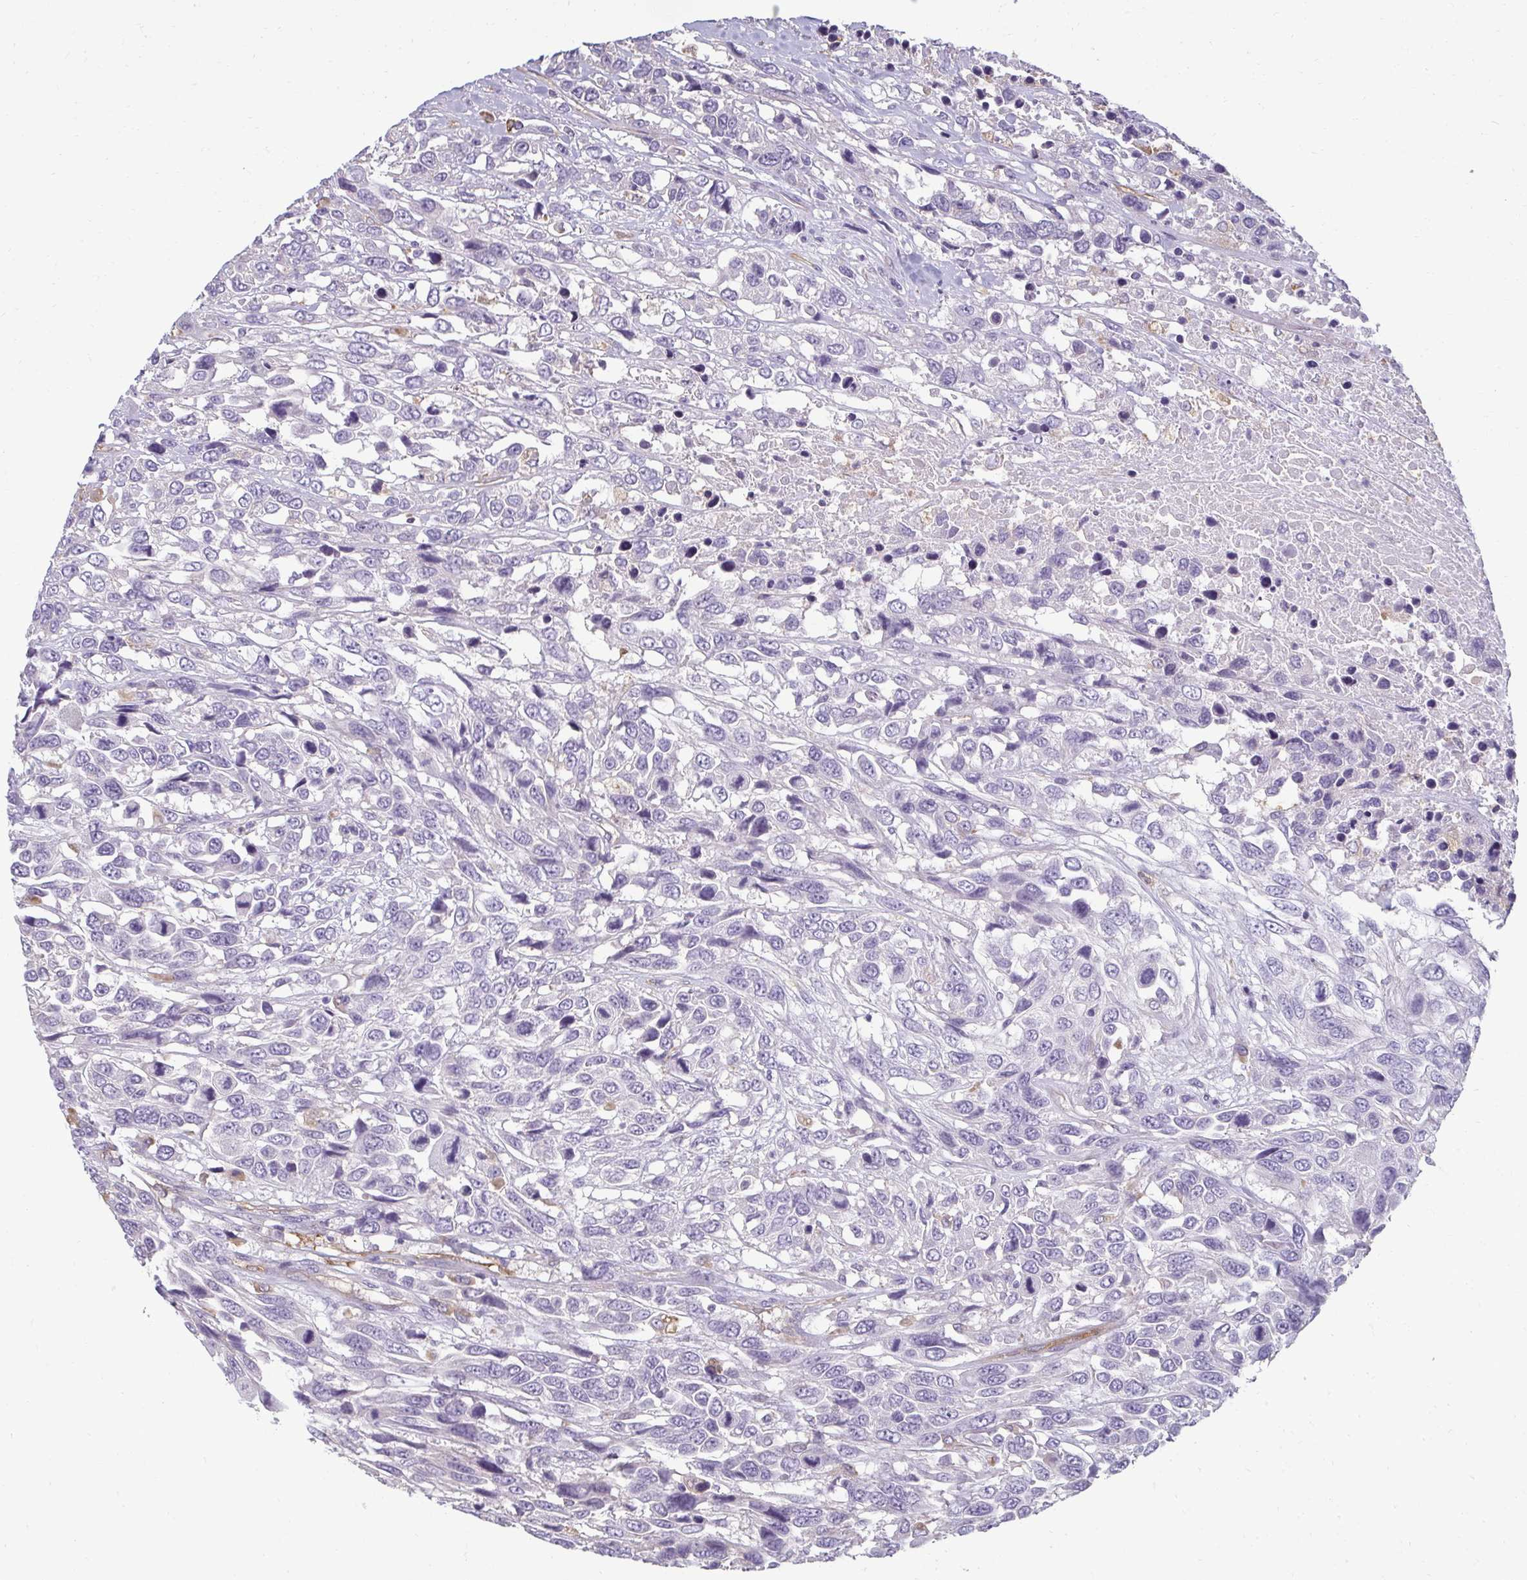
{"staining": {"intensity": "negative", "quantity": "none", "location": "none"}, "tissue": "urothelial cancer", "cell_type": "Tumor cells", "image_type": "cancer", "snomed": [{"axis": "morphology", "description": "Urothelial carcinoma, High grade"}, {"axis": "topography", "description": "Urinary bladder"}], "caption": "Immunohistochemistry (IHC) of urothelial cancer demonstrates no positivity in tumor cells. Nuclei are stained in blue.", "gene": "PDE2A", "patient": {"sex": "female", "age": 70}}